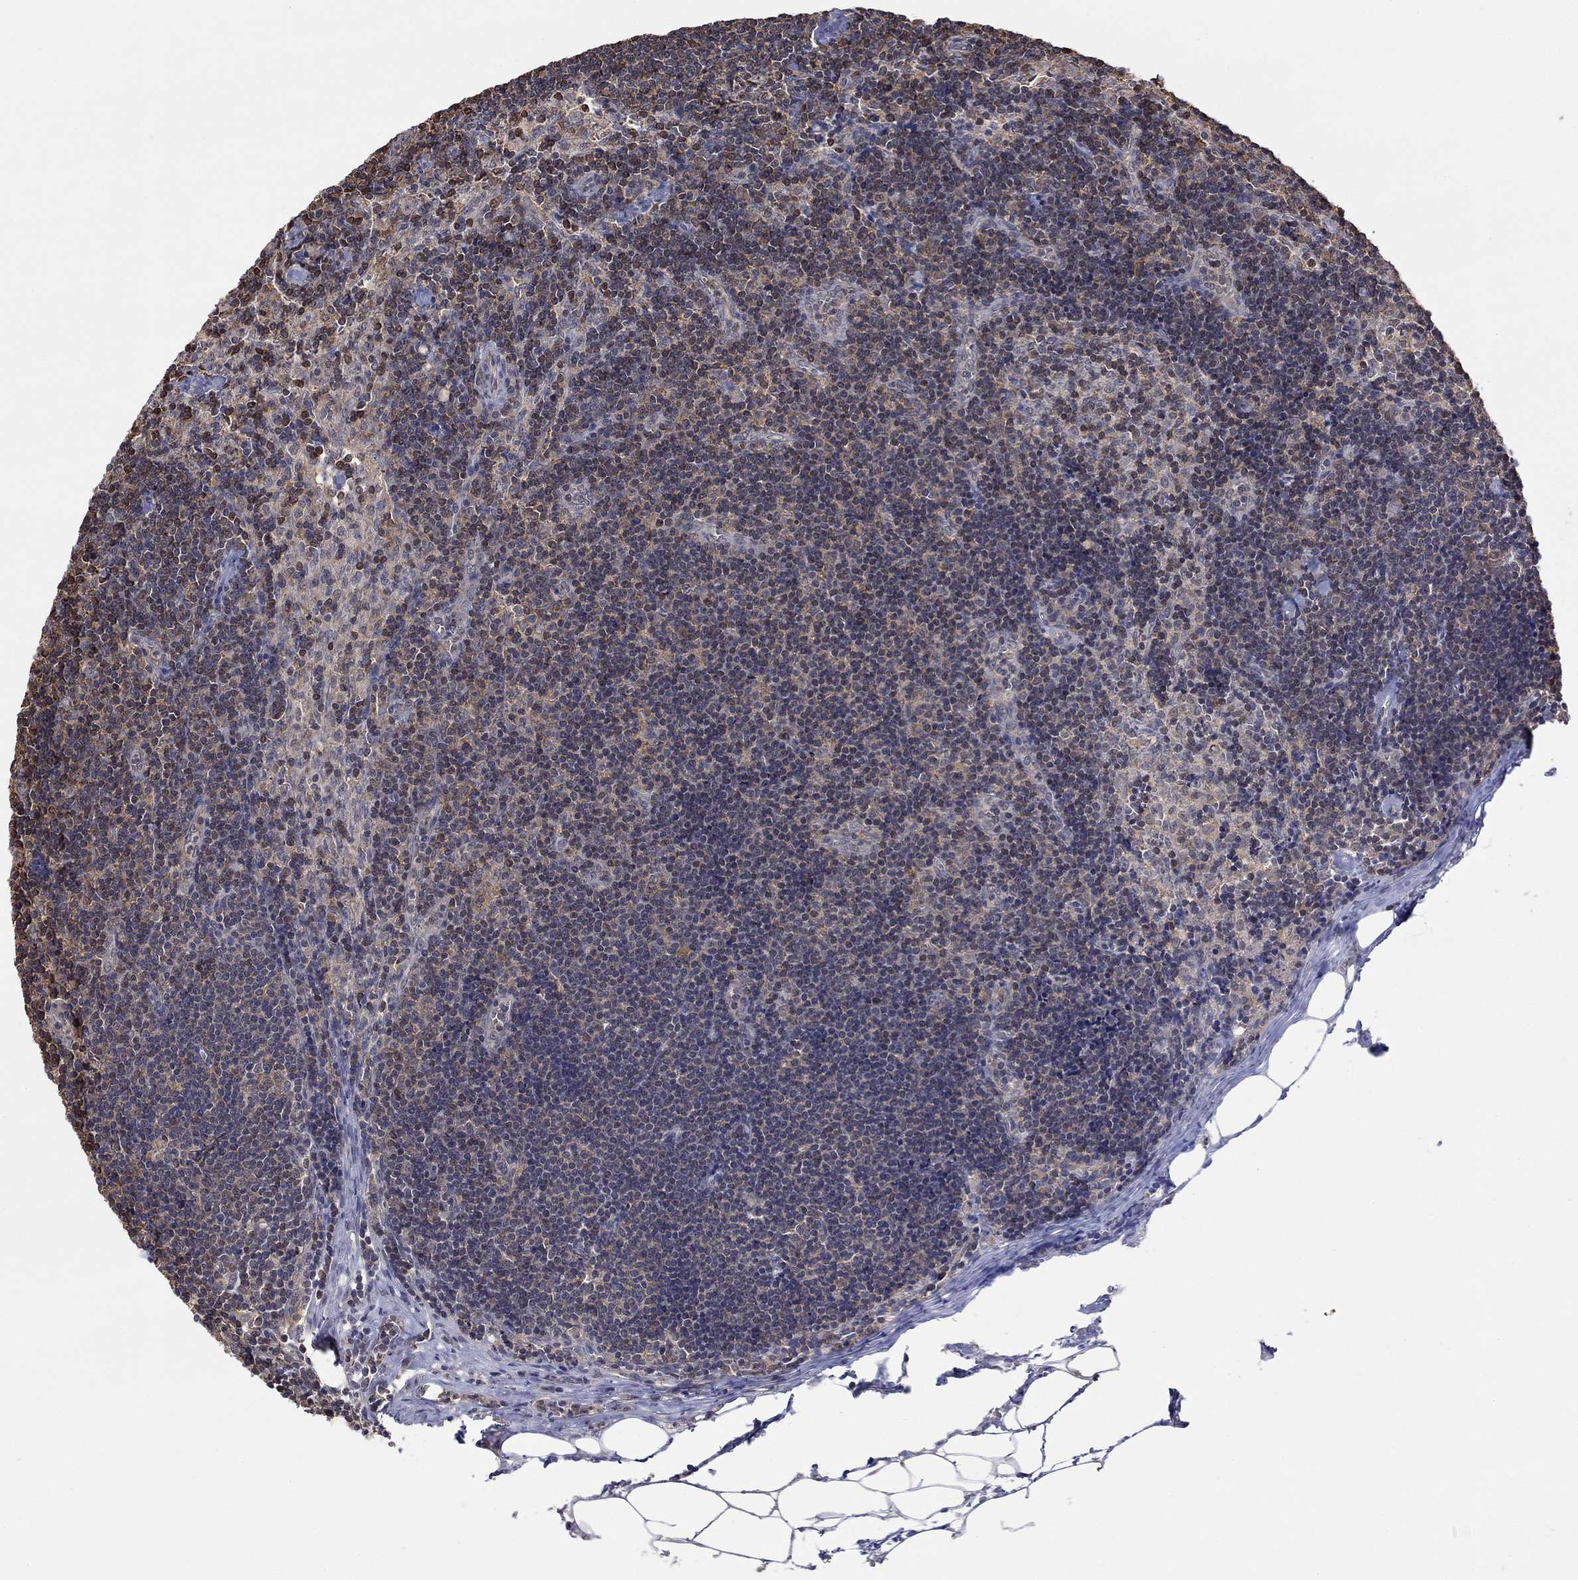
{"staining": {"intensity": "negative", "quantity": "none", "location": "none"}, "tissue": "lymph node", "cell_type": "Germinal center cells", "image_type": "normal", "snomed": [{"axis": "morphology", "description": "Normal tissue, NOS"}, {"axis": "topography", "description": "Lymph node"}], "caption": "The immunohistochemistry histopathology image has no significant staining in germinal center cells of lymph node. The staining is performed using DAB (3,3'-diaminobenzidine) brown chromogen with nuclei counter-stained in using hematoxylin.", "gene": "RNF114", "patient": {"sex": "female", "age": 51}}